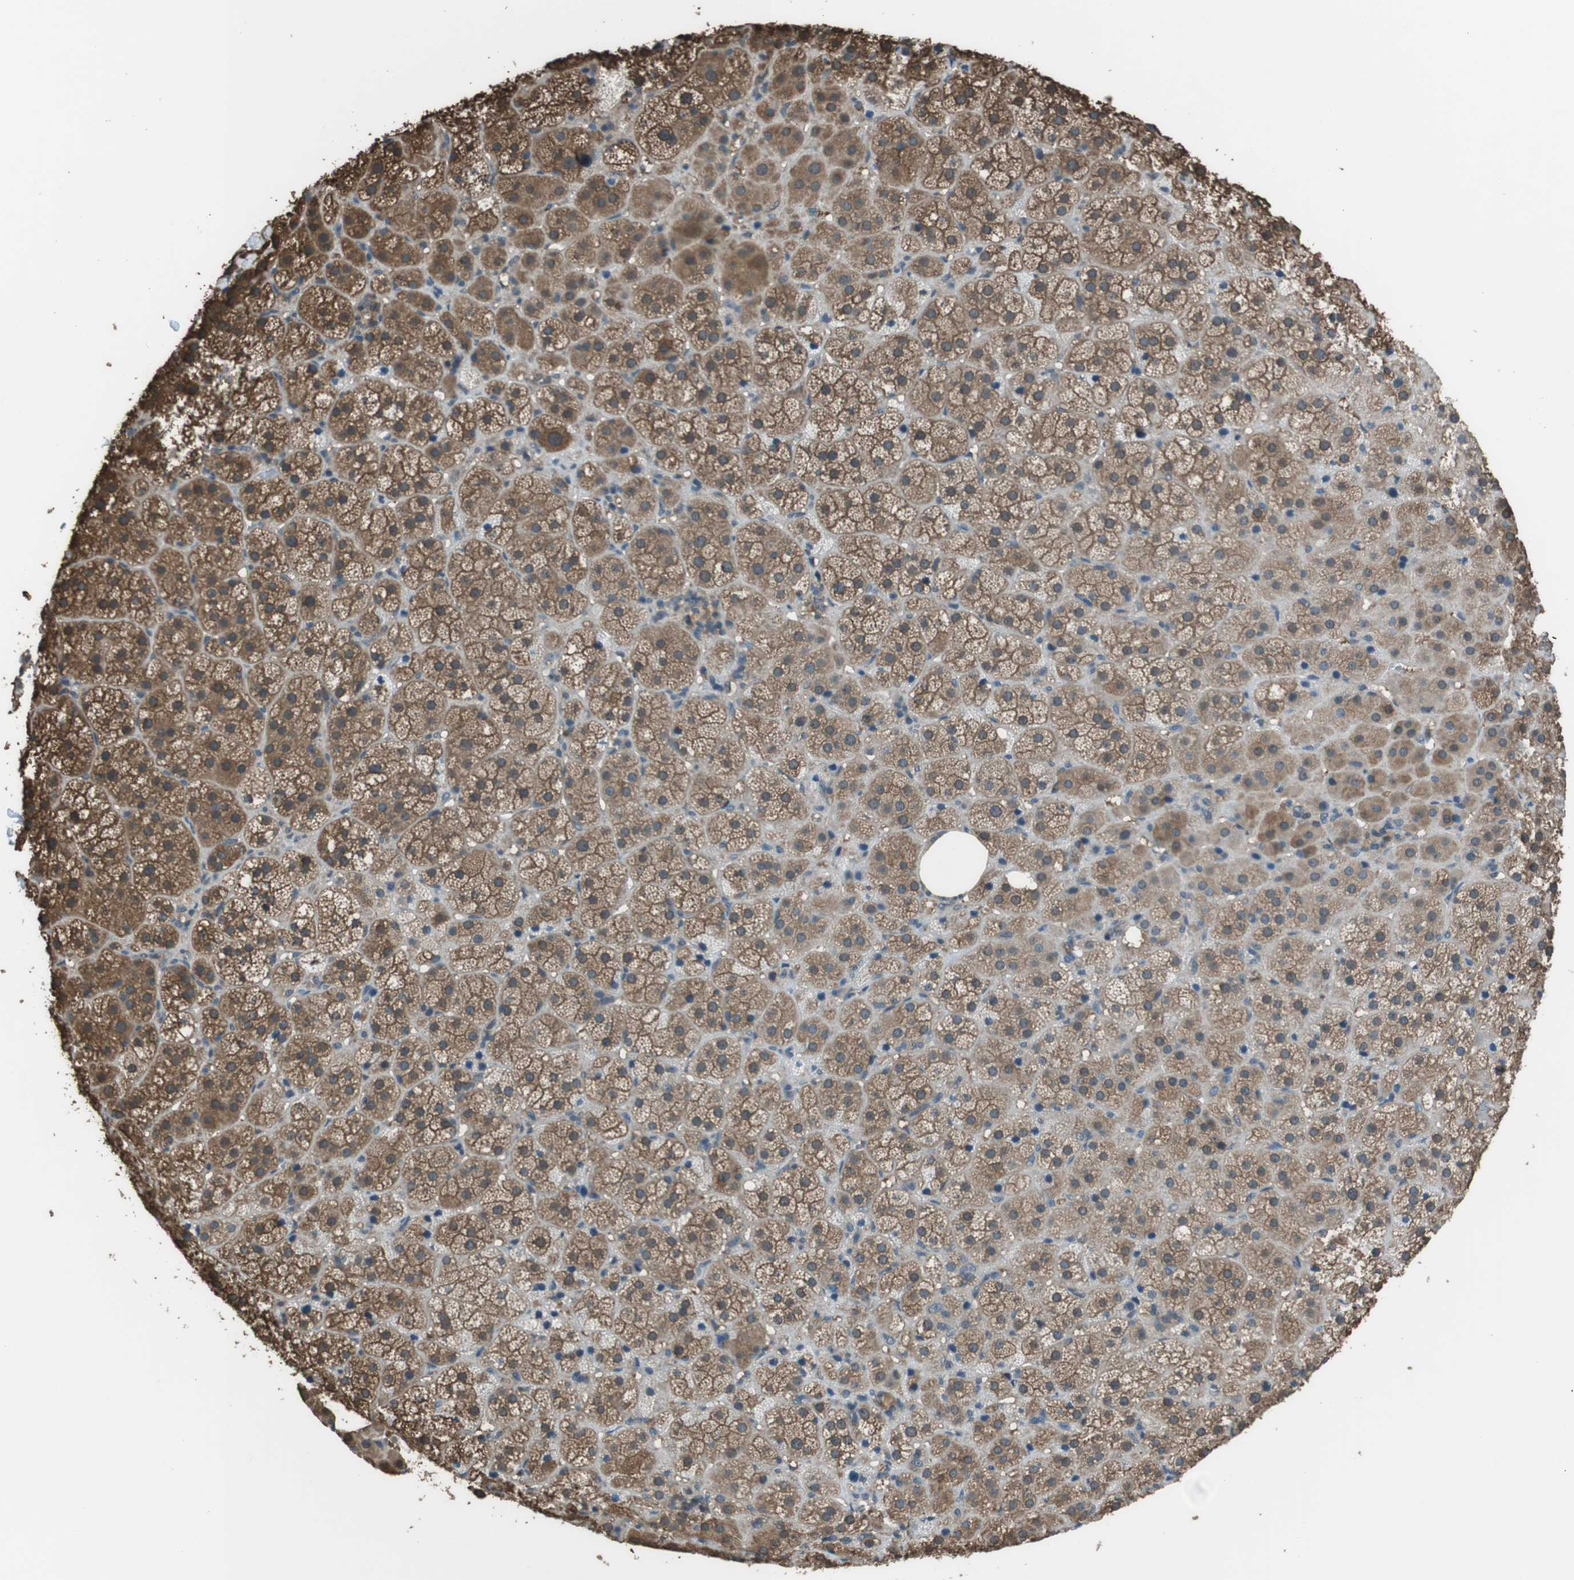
{"staining": {"intensity": "moderate", "quantity": ">75%", "location": "cytoplasmic/membranous"}, "tissue": "adrenal gland", "cell_type": "Glandular cells", "image_type": "normal", "snomed": [{"axis": "morphology", "description": "Normal tissue, NOS"}, {"axis": "topography", "description": "Adrenal gland"}], "caption": "Approximately >75% of glandular cells in normal human adrenal gland exhibit moderate cytoplasmic/membranous protein expression as visualized by brown immunohistochemical staining.", "gene": "TWSG1", "patient": {"sex": "female", "age": 57}}